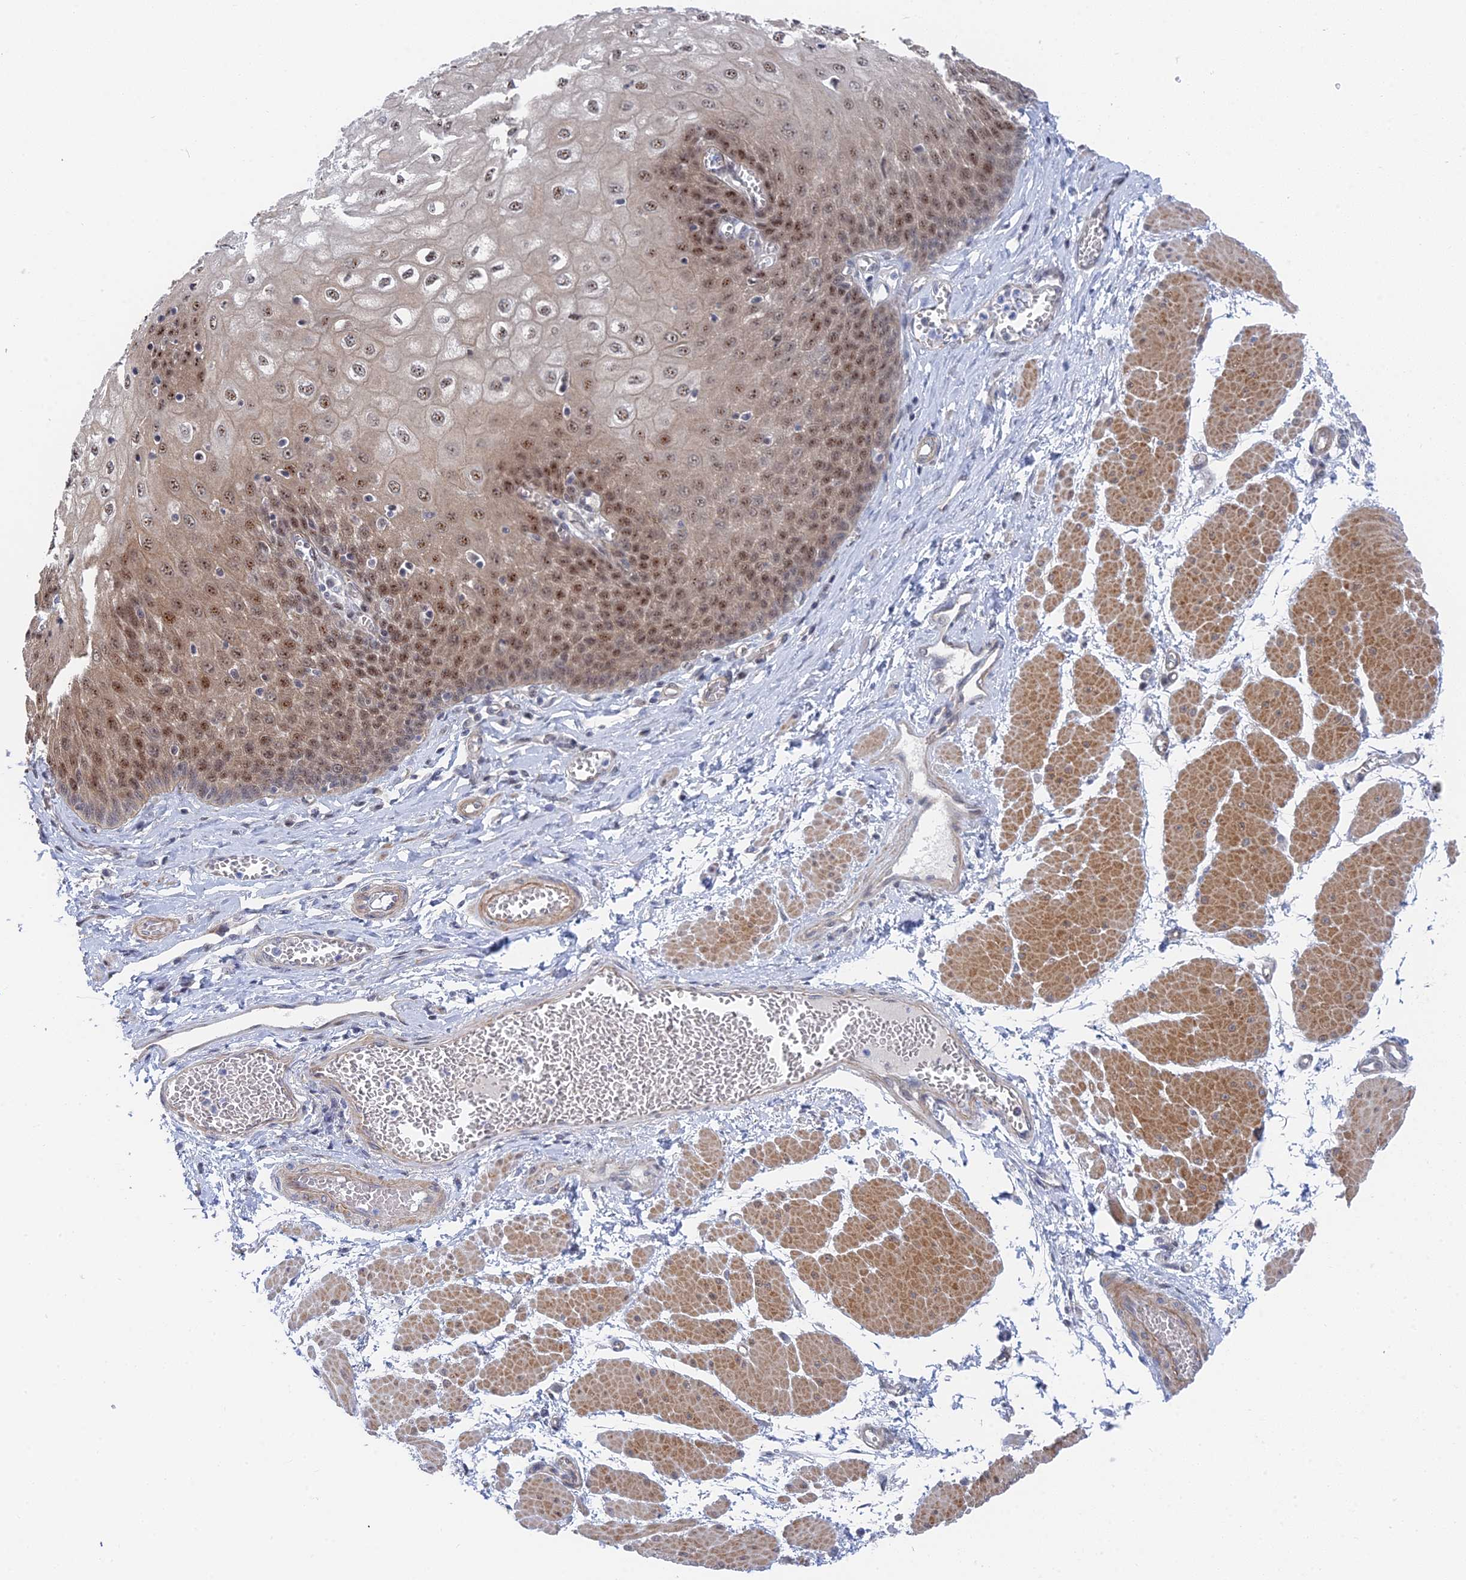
{"staining": {"intensity": "moderate", "quantity": ">75%", "location": "nuclear"}, "tissue": "esophagus", "cell_type": "Squamous epithelial cells", "image_type": "normal", "snomed": [{"axis": "morphology", "description": "Normal tissue, NOS"}, {"axis": "topography", "description": "Esophagus"}], "caption": "Approximately >75% of squamous epithelial cells in unremarkable esophagus display moderate nuclear protein expression as visualized by brown immunohistochemical staining.", "gene": "CFAP92", "patient": {"sex": "male", "age": 60}}